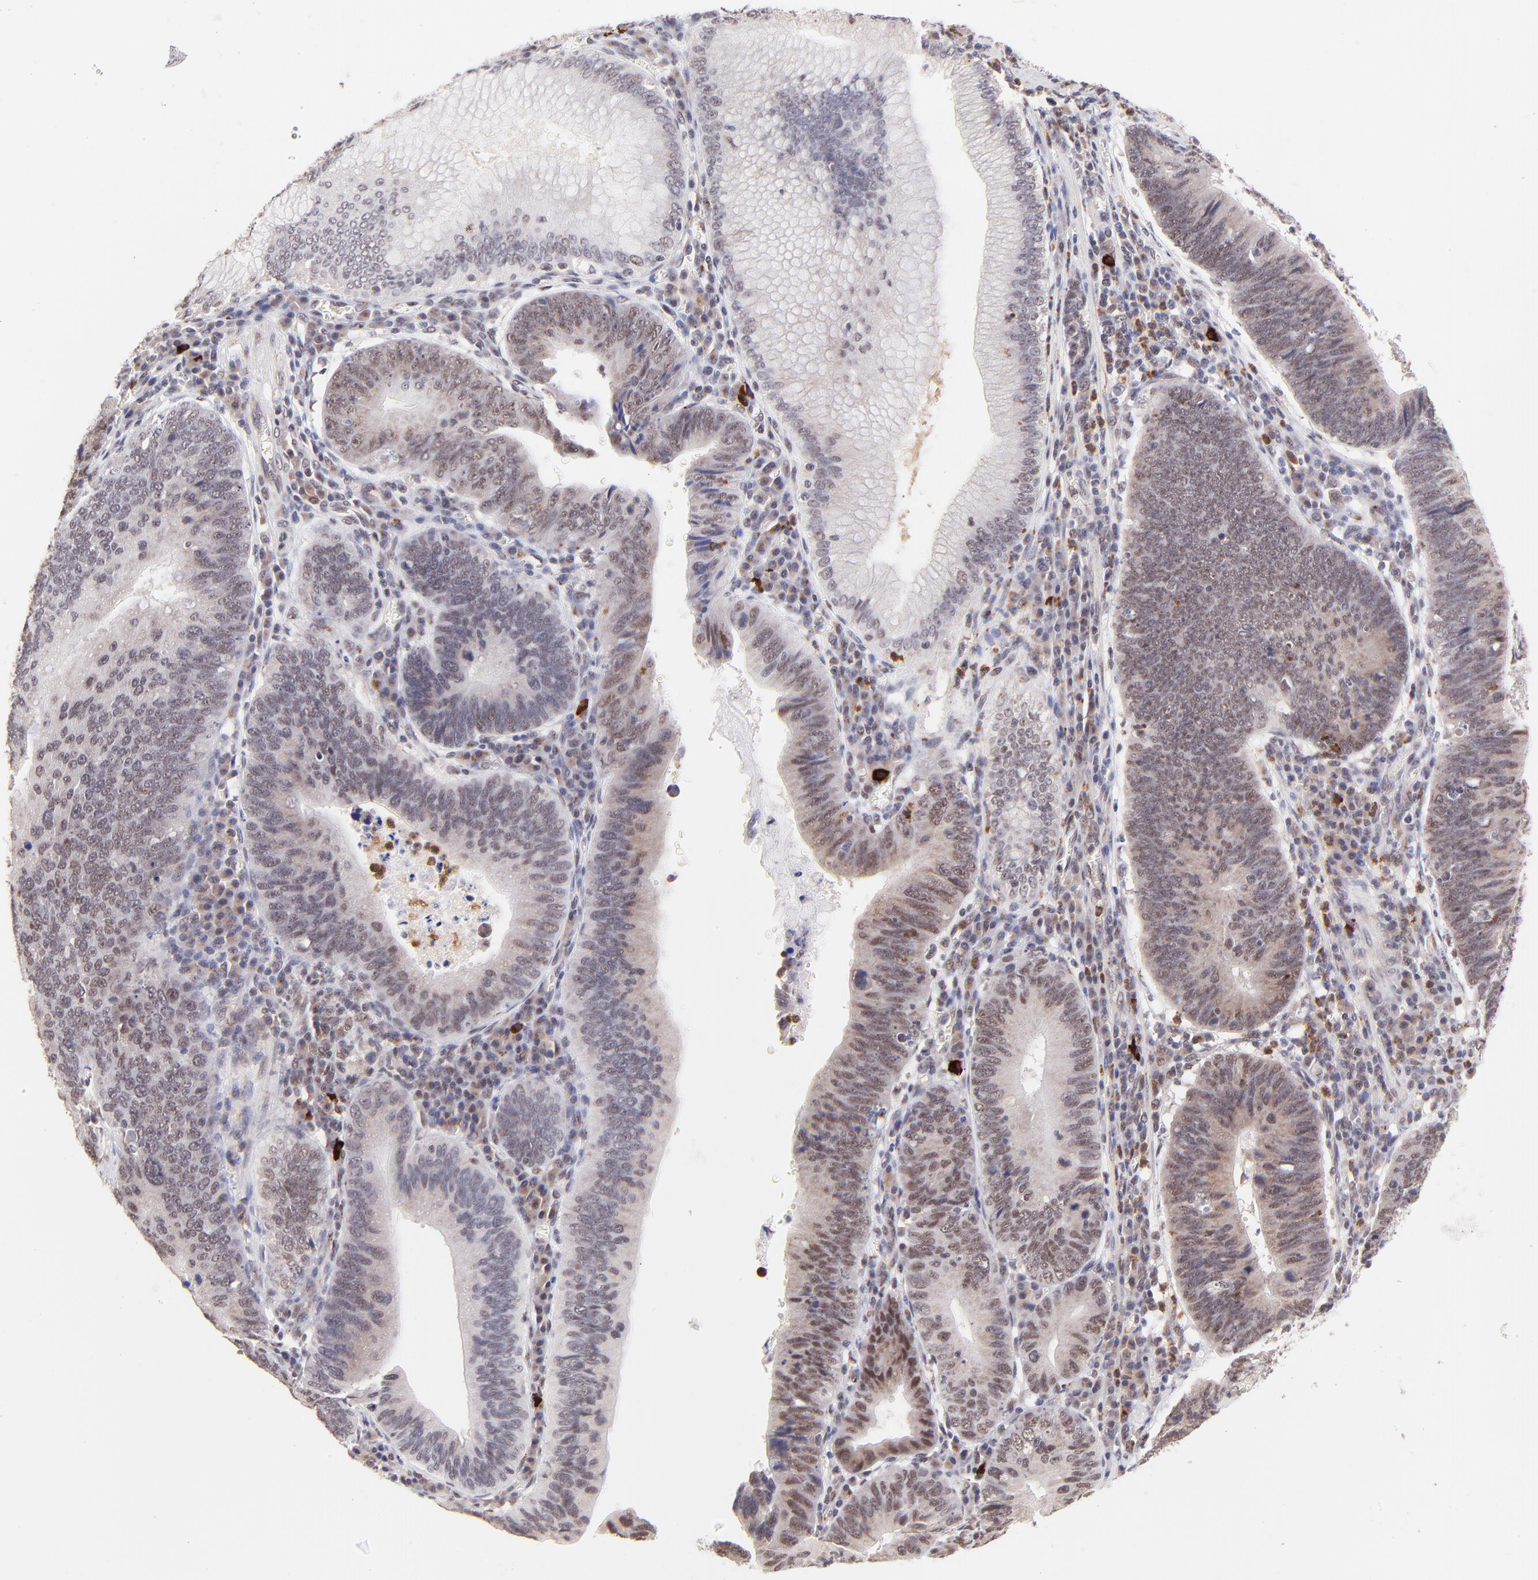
{"staining": {"intensity": "weak", "quantity": "25%-75%", "location": "nuclear"}, "tissue": "stomach cancer", "cell_type": "Tumor cells", "image_type": "cancer", "snomed": [{"axis": "morphology", "description": "Adenocarcinoma, NOS"}, {"axis": "topography", "description": "Stomach"}], "caption": "This image reveals immunohistochemistry (IHC) staining of adenocarcinoma (stomach), with low weak nuclear staining in about 25%-75% of tumor cells.", "gene": "MED12", "patient": {"sex": "male", "age": 59}}